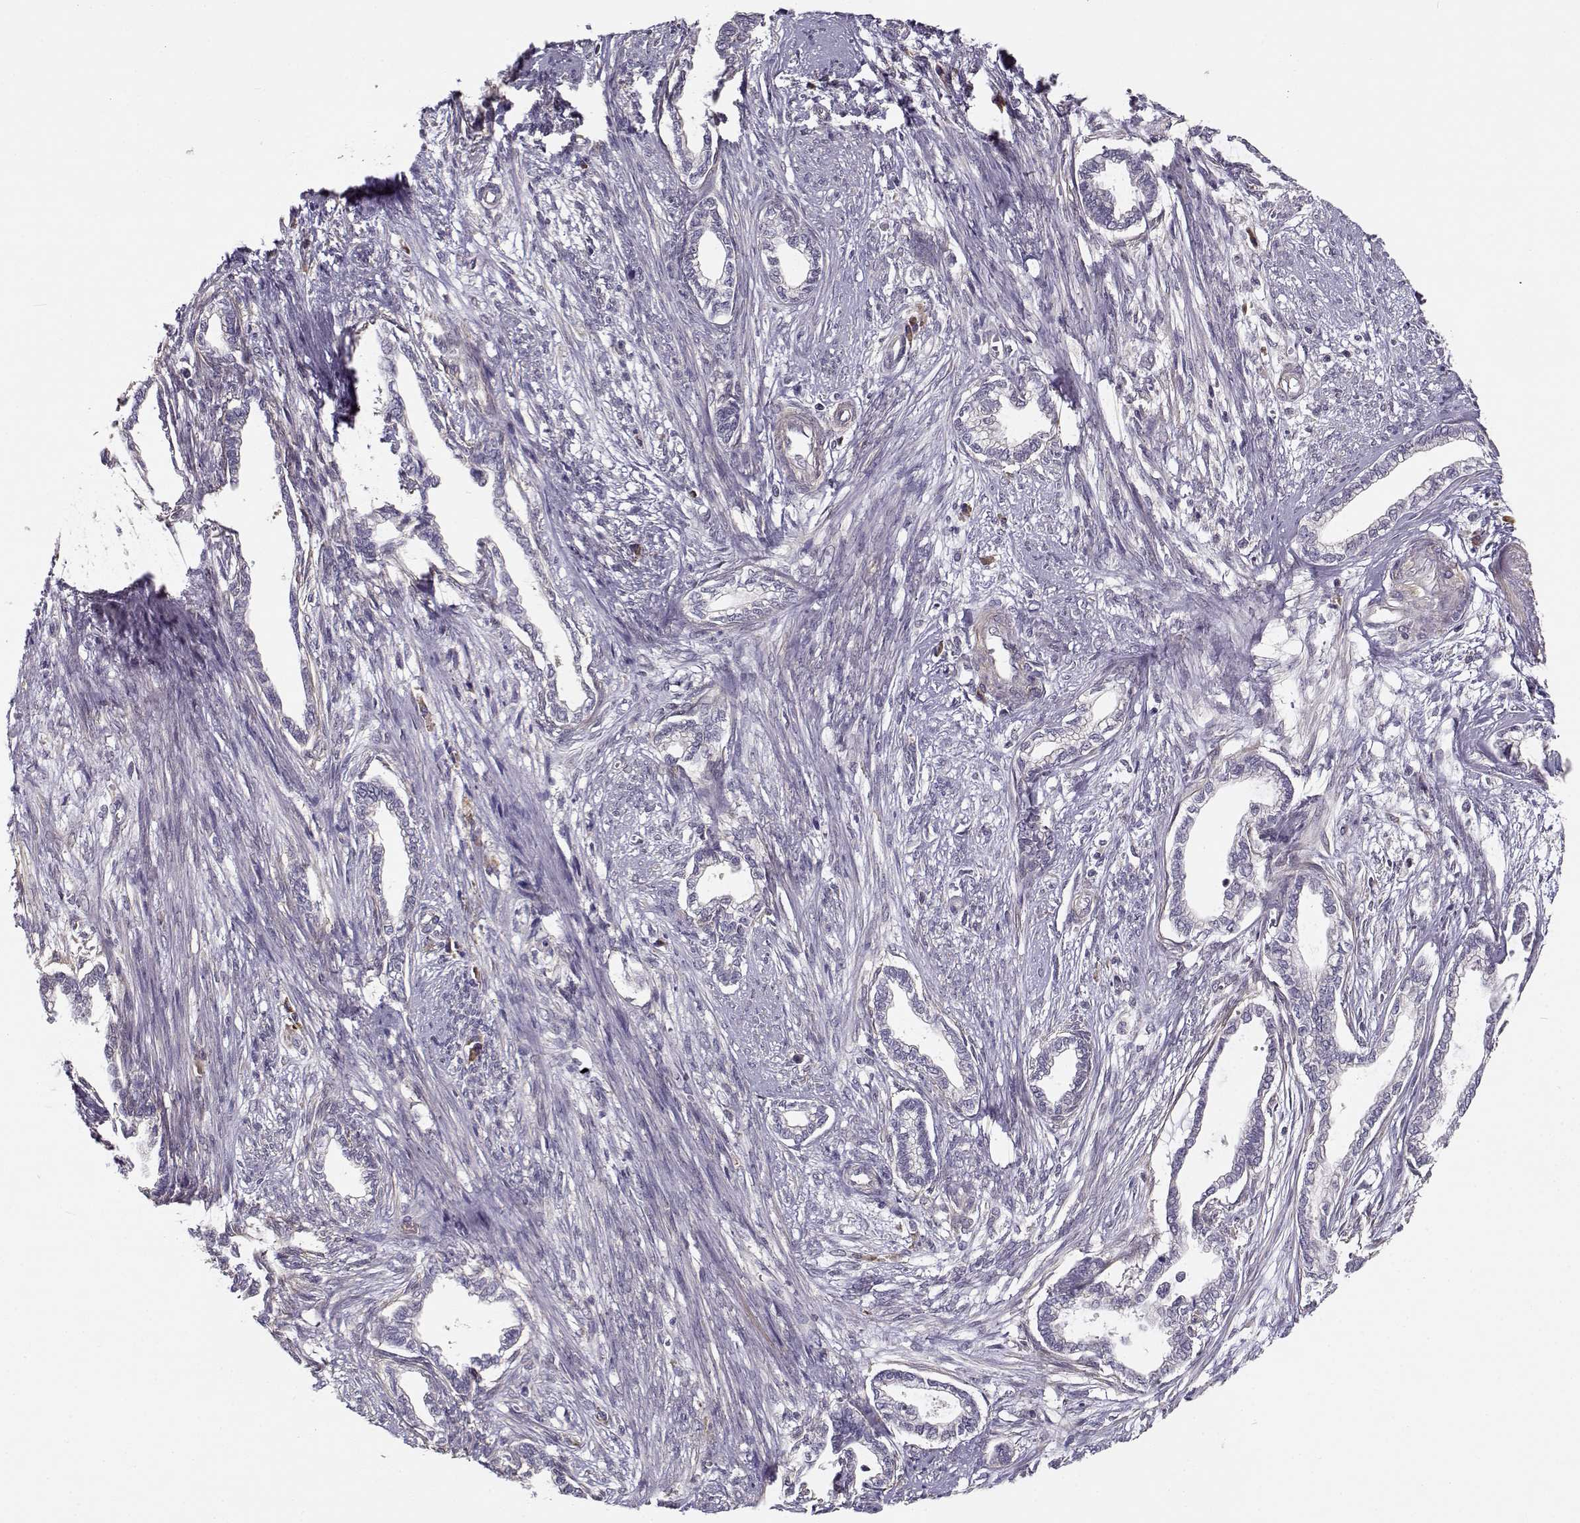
{"staining": {"intensity": "negative", "quantity": "none", "location": "none"}, "tissue": "cervical cancer", "cell_type": "Tumor cells", "image_type": "cancer", "snomed": [{"axis": "morphology", "description": "Adenocarcinoma, NOS"}, {"axis": "topography", "description": "Cervix"}], "caption": "Immunohistochemical staining of human cervical cancer reveals no significant staining in tumor cells. (Immunohistochemistry (ihc), brightfield microscopy, high magnification).", "gene": "ENTPD8", "patient": {"sex": "female", "age": 62}}